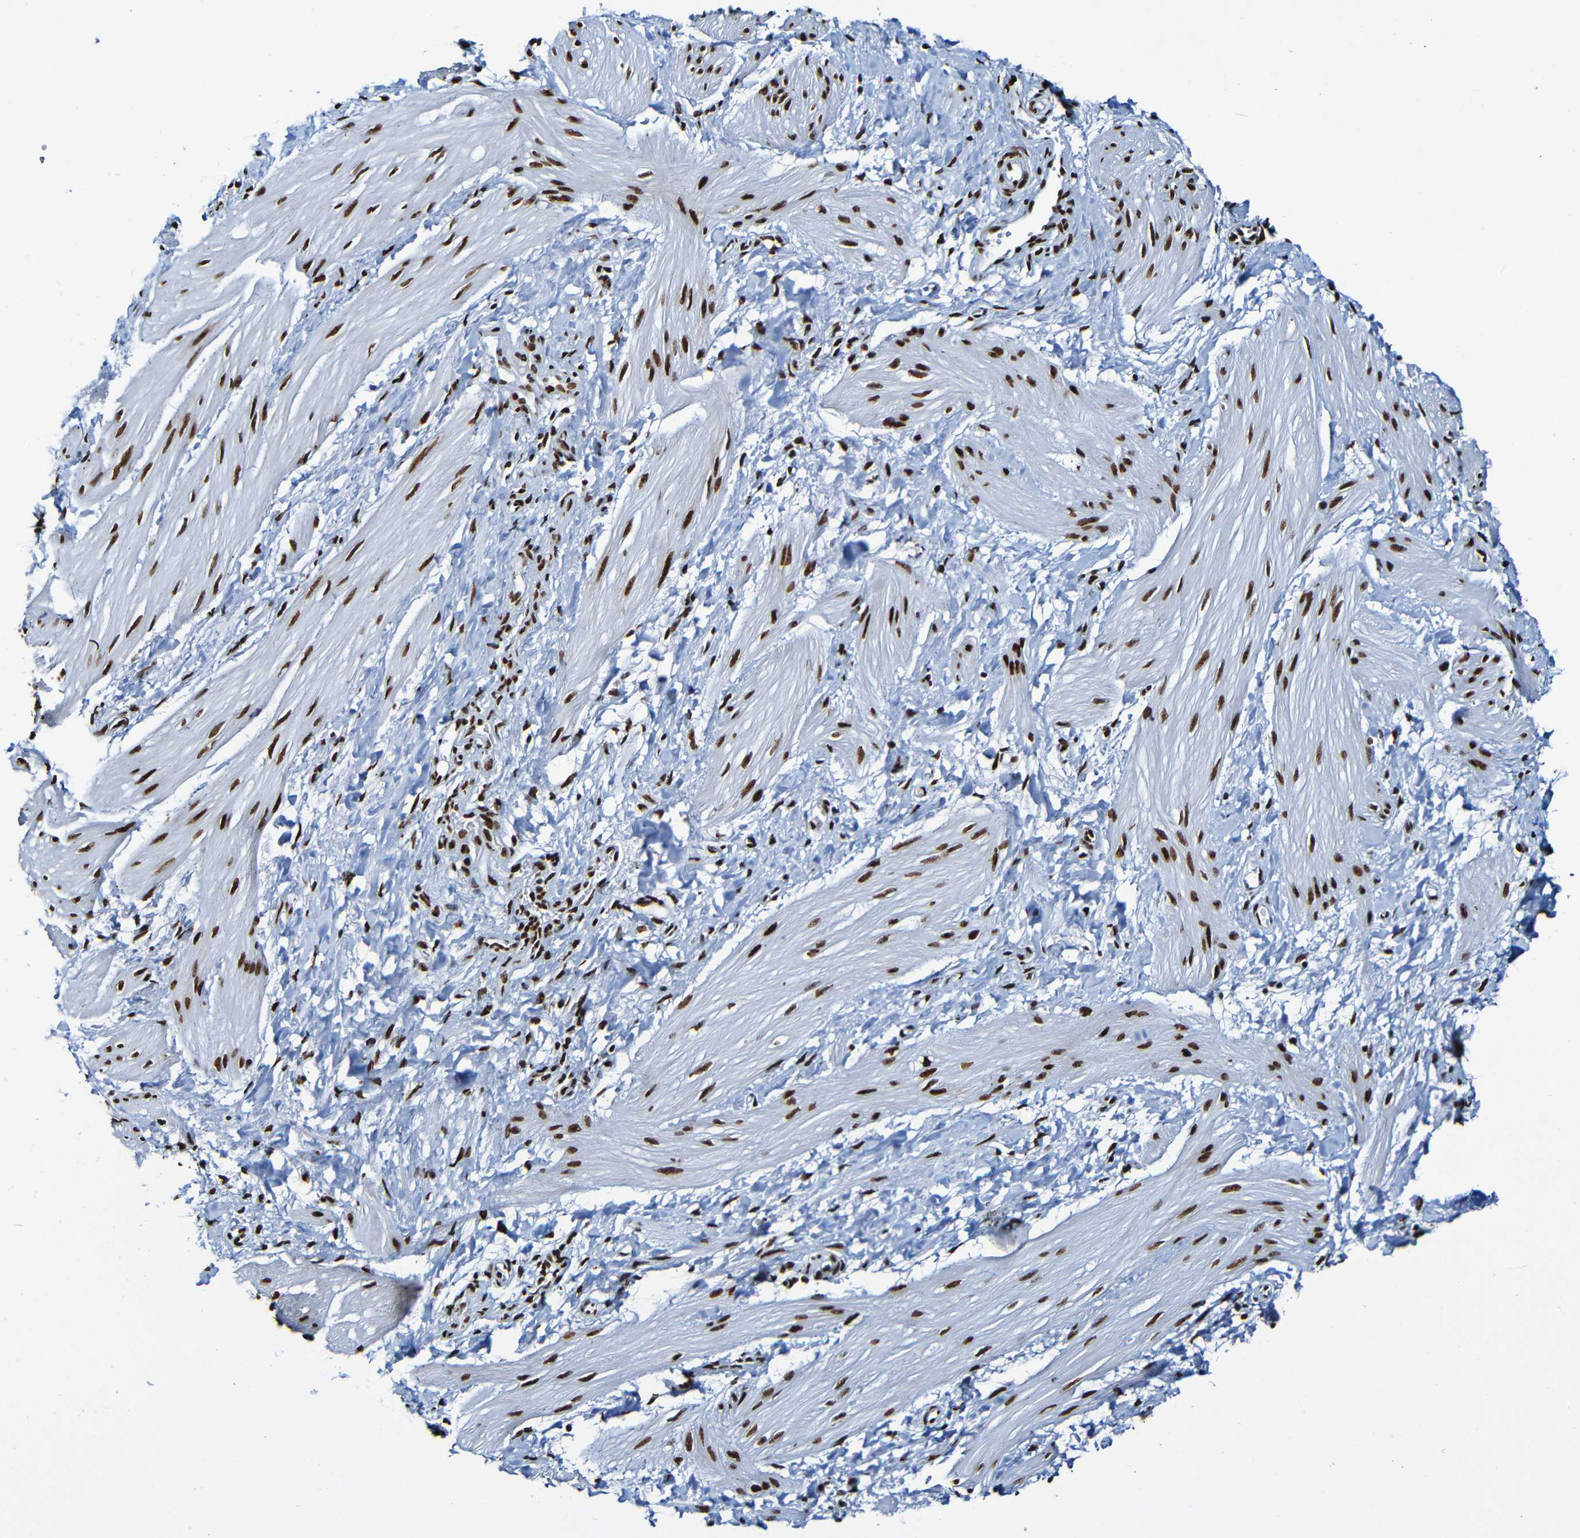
{"staining": {"intensity": "strong", "quantity": ">75%", "location": "nuclear"}, "tissue": "smooth muscle", "cell_type": "Smooth muscle cells", "image_type": "normal", "snomed": [{"axis": "morphology", "description": "Normal tissue, NOS"}, {"axis": "topography", "description": "Smooth muscle"}], "caption": "An immunohistochemistry (IHC) image of unremarkable tissue is shown. Protein staining in brown shows strong nuclear positivity in smooth muscle within smooth muscle cells. (DAB IHC, brown staining for protein, blue staining for nuclei).", "gene": "SRSF3", "patient": {"sex": "male", "age": 16}}